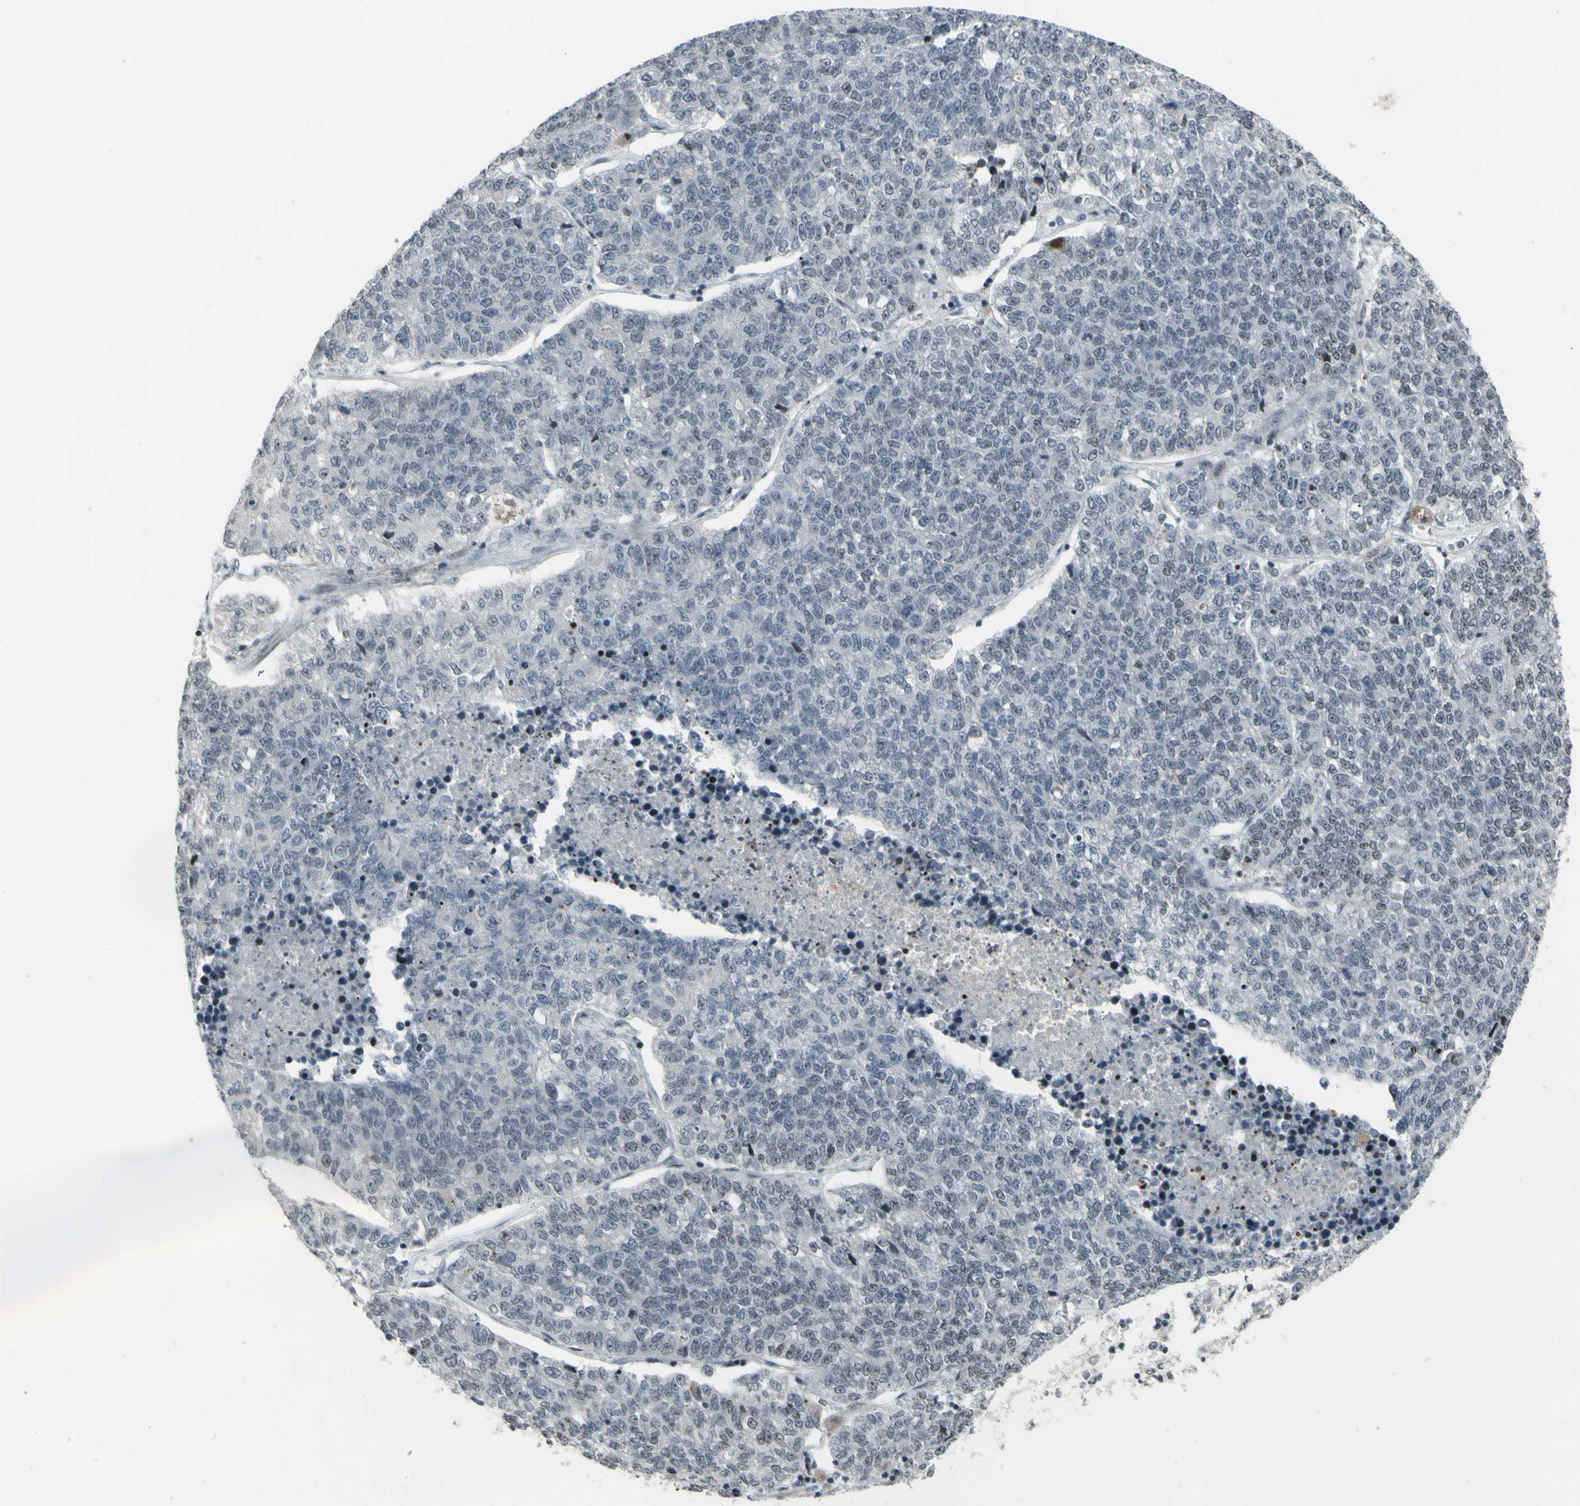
{"staining": {"intensity": "weak", "quantity": "<25%", "location": "nuclear"}, "tissue": "lung cancer", "cell_type": "Tumor cells", "image_type": "cancer", "snomed": [{"axis": "morphology", "description": "Adenocarcinoma, NOS"}, {"axis": "topography", "description": "Lung"}], "caption": "Human adenocarcinoma (lung) stained for a protein using immunohistochemistry (IHC) shows no expression in tumor cells.", "gene": "SUPT6H", "patient": {"sex": "male", "age": 49}}